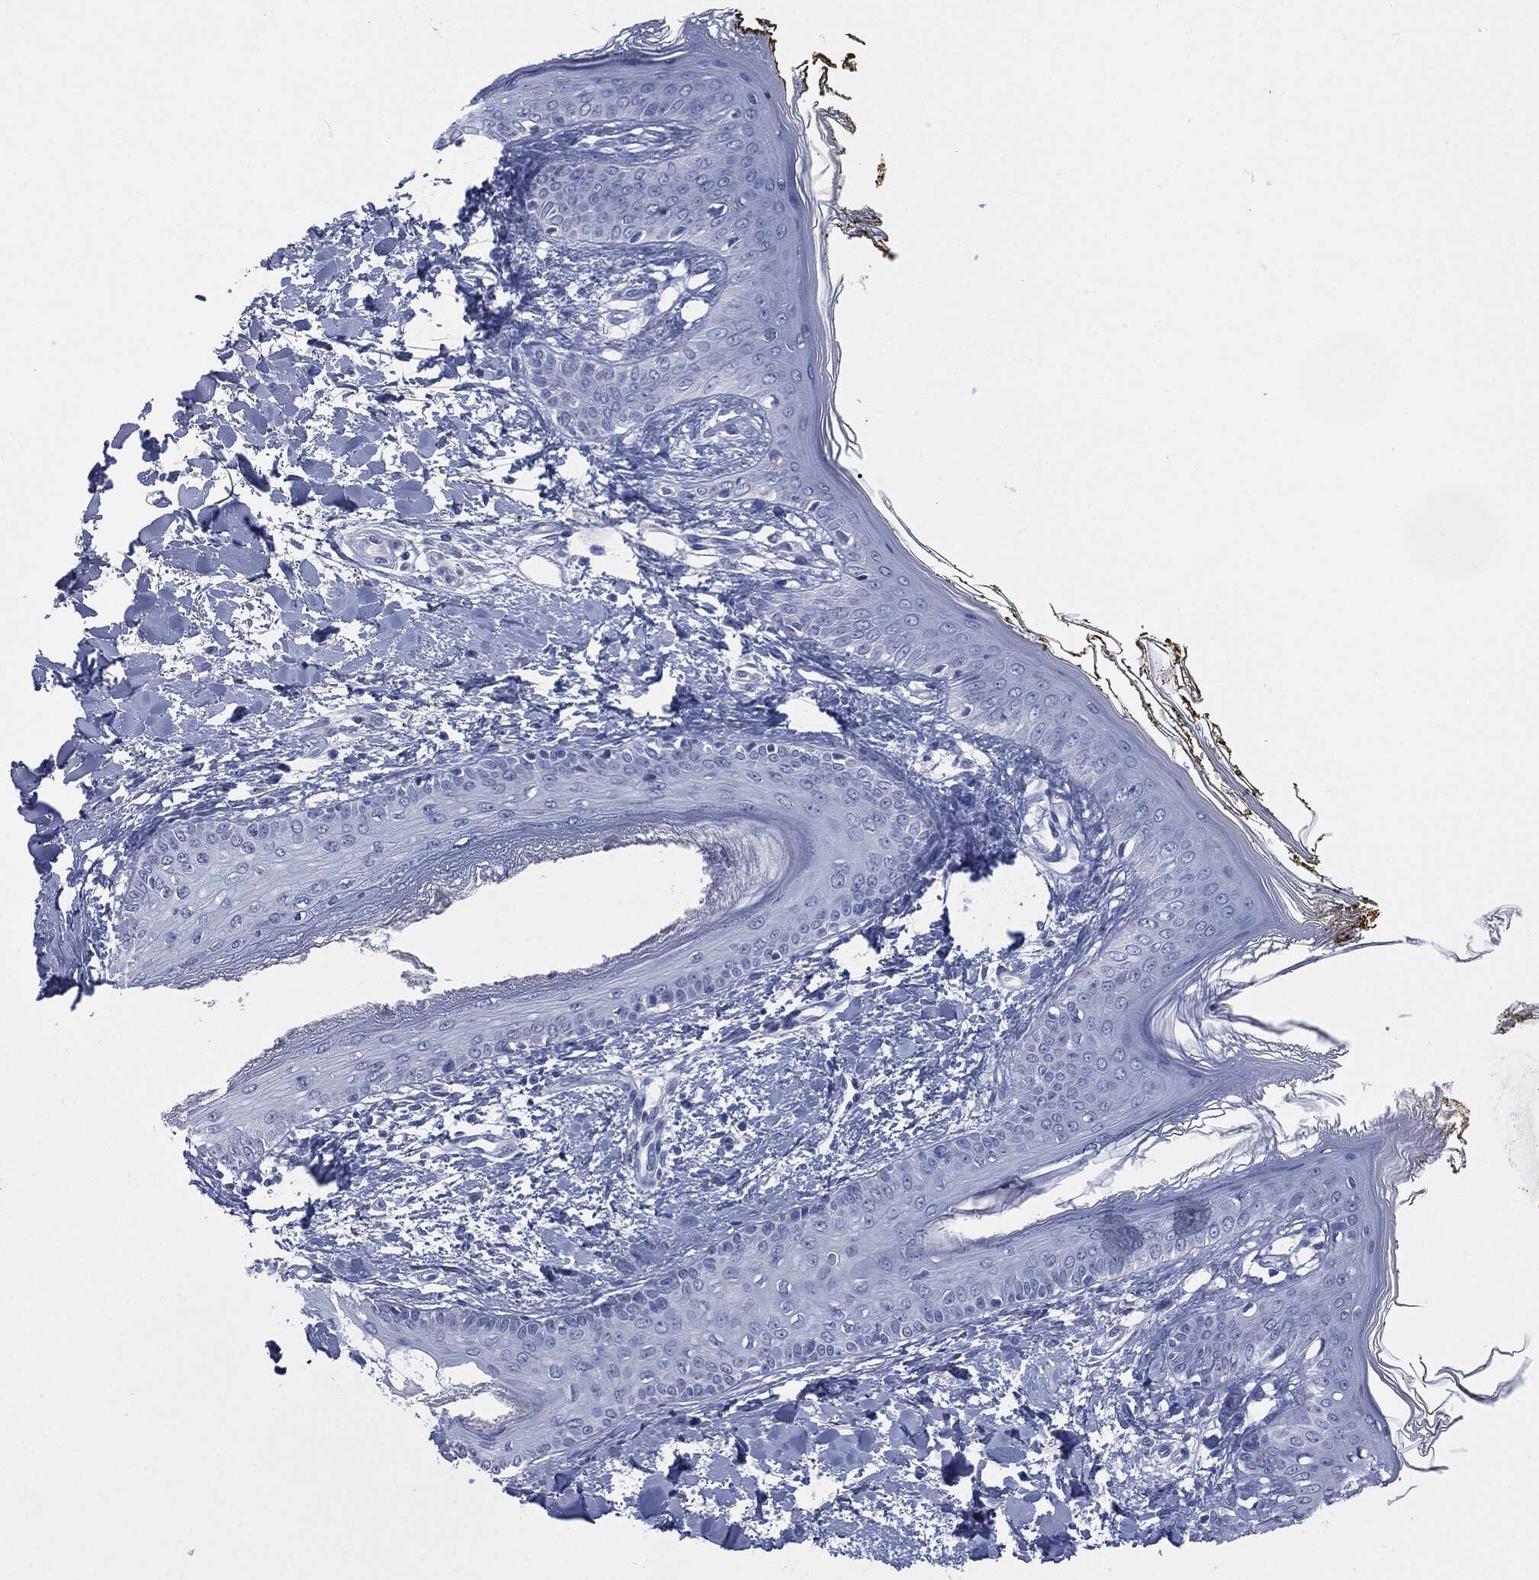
{"staining": {"intensity": "negative", "quantity": "none", "location": "none"}, "tissue": "skin", "cell_type": "Fibroblasts", "image_type": "normal", "snomed": [{"axis": "morphology", "description": "Normal tissue, NOS"}, {"axis": "morphology", "description": "Malignant melanoma, NOS"}, {"axis": "topography", "description": "Skin"}], "caption": "An immunohistochemistry (IHC) histopathology image of benign skin is shown. There is no staining in fibroblasts of skin. (DAB IHC with hematoxylin counter stain).", "gene": "MUC16", "patient": {"sex": "female", "age": 34}}